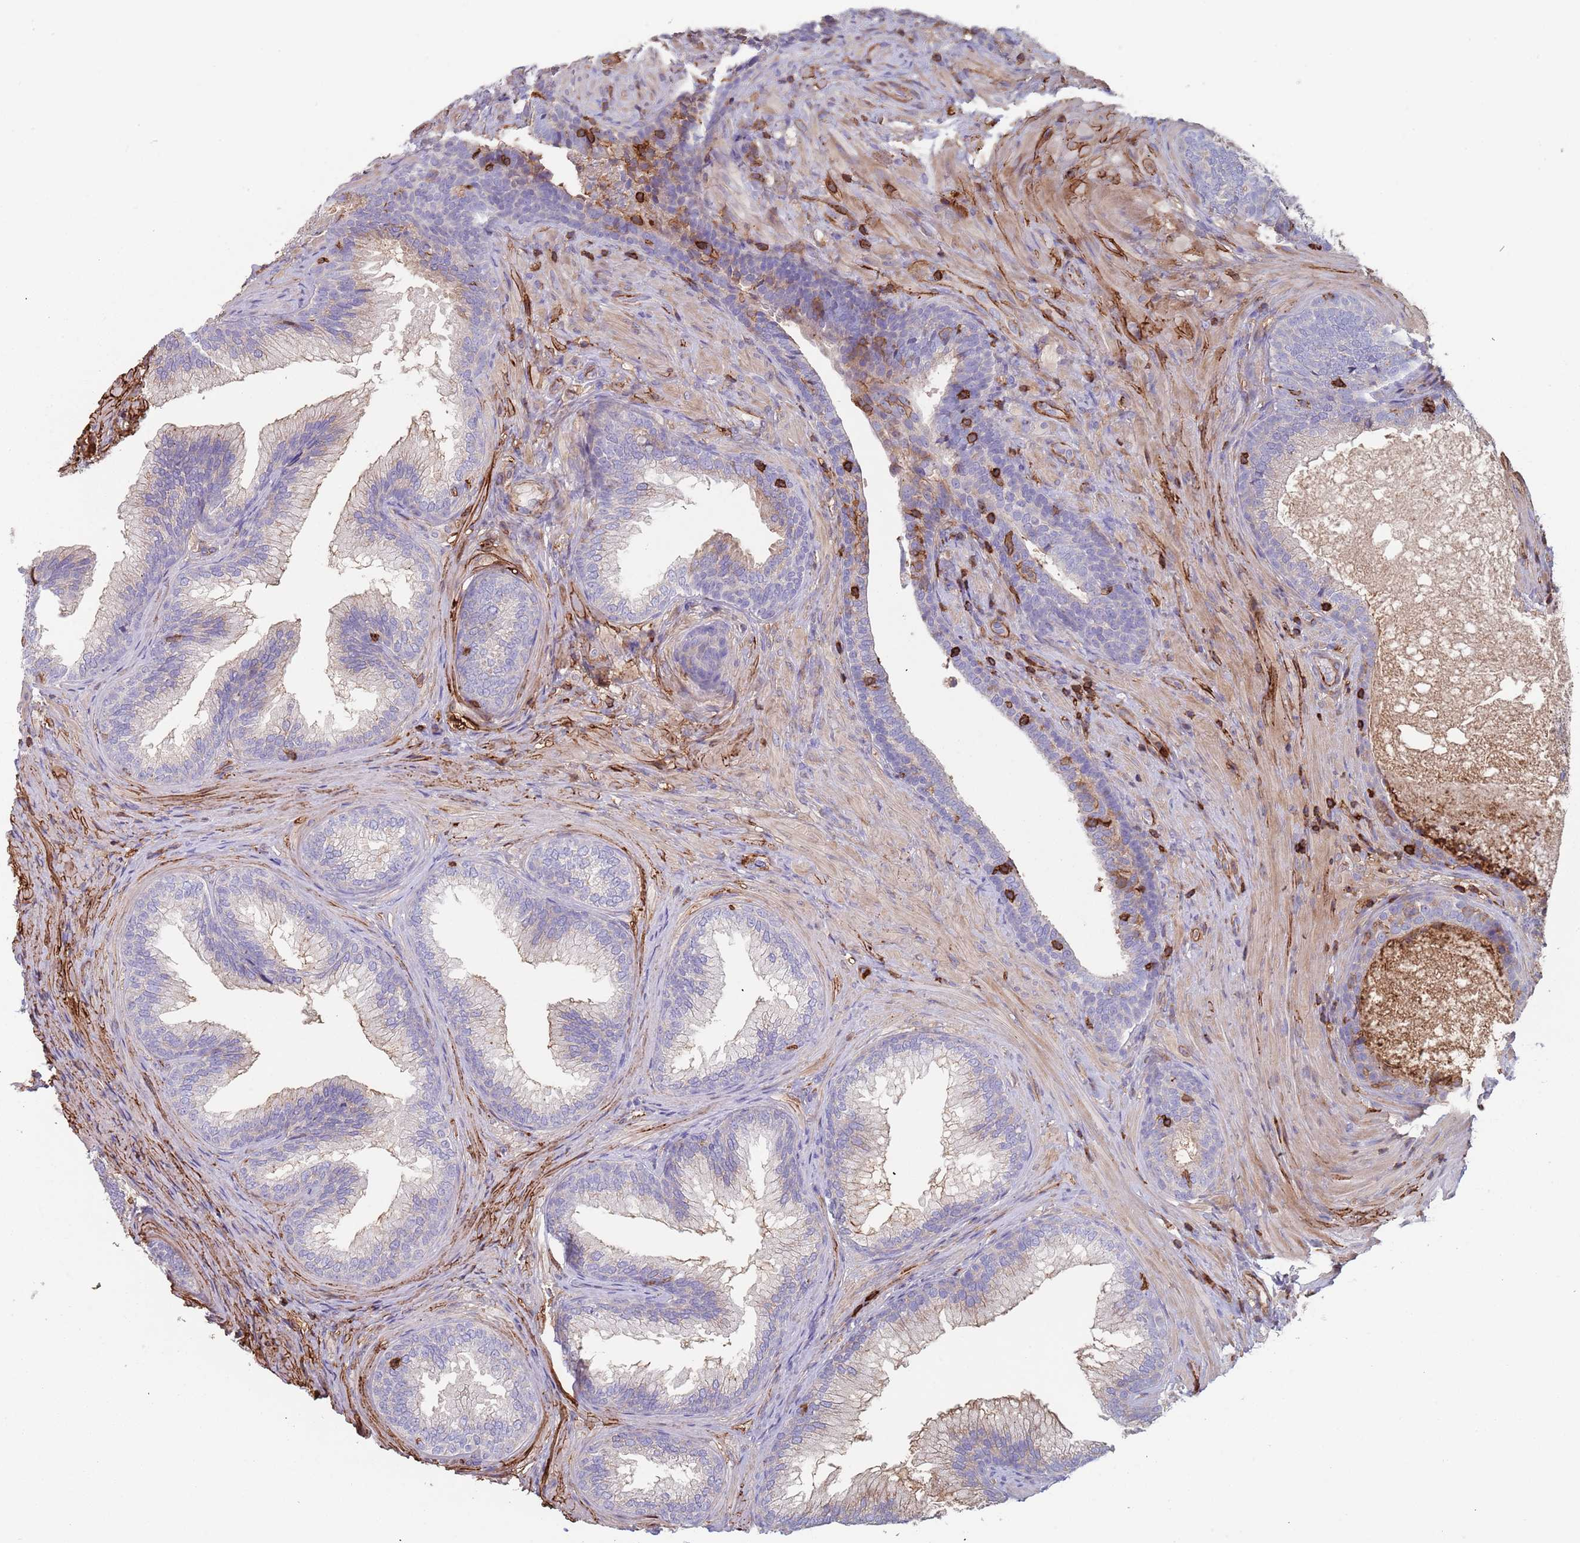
{"staining": {"intensity": "weak", "quantity": "<25%", "location": "cytoplasmic/membranous"}, "tissue": "prostate", "cell_type": "Glandular cells", "image_type": "normal", "snomed": [{"axis": "morphology", "description": "Normal tissue, NOS"}, {"axis": "topography", "description": "Prostate"}], "caption": "Immunohistochemistry (IHC) micrograph of normal prostate stained for a protein (brown), which demonstrates no positivity in glandular cells.", "gene": "RNF144A", "patient": {"sex": "male", "age": 76}}